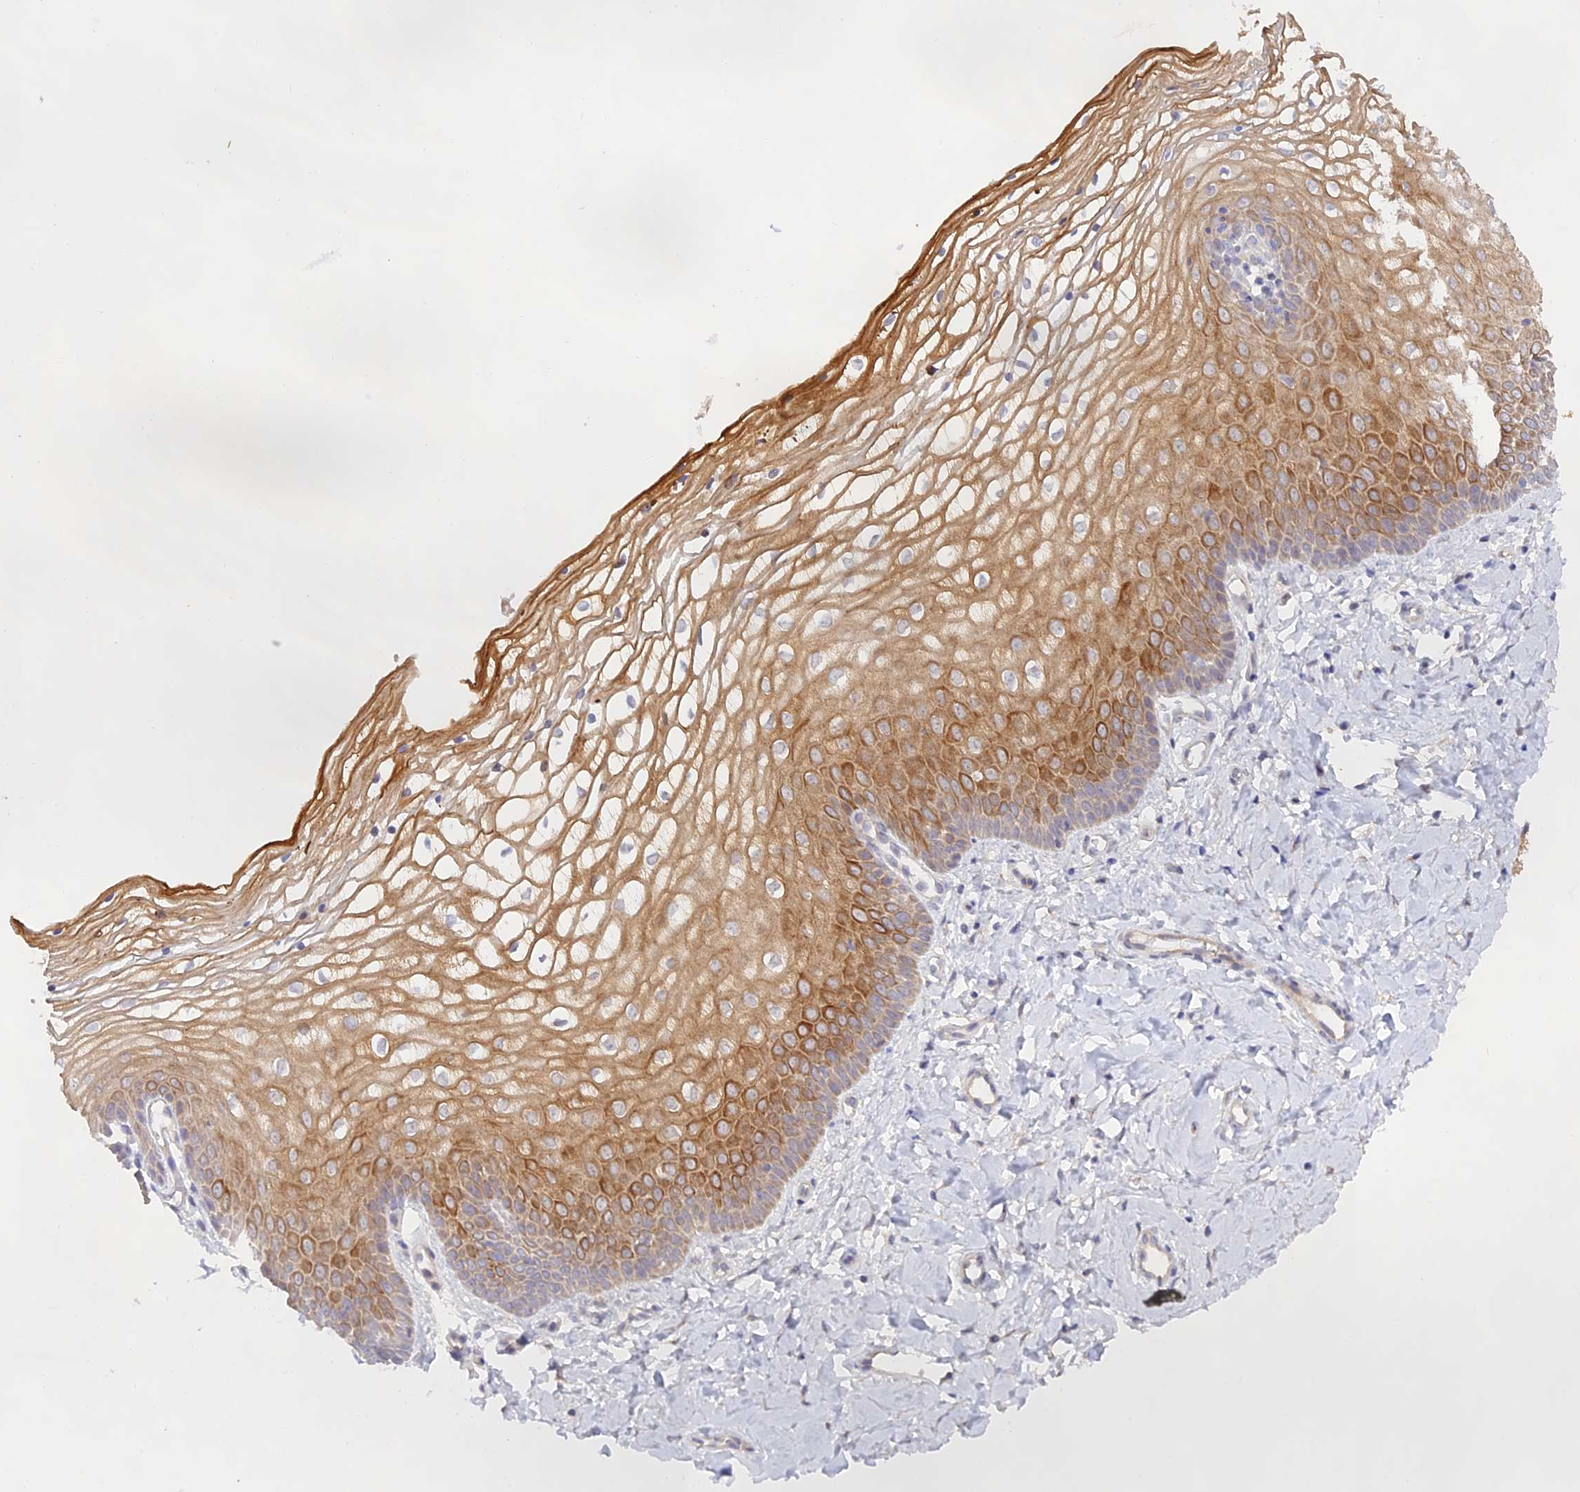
{"staining": {"intensity": "moderate", "quantity": ">75%", "location": "cytoplasmic/membranous"}, "tissue": "vagina", "cell_type": "Squamous epithelial cells", "image_type": "normal", "snomed": [{"axis": "morphology", "description": "Normal tissue, NOS"}, {"axis": "topography", "description": "Vagina"}], "caption": "Brown immunohistochemical staining in normal vagina demonstrates moderate cytoplasmic/membranous staining in approximately >75% of squamous epithelial cells.", "gene": "CAMSAP3", "patient": {"sex": "female", "age": 68}}